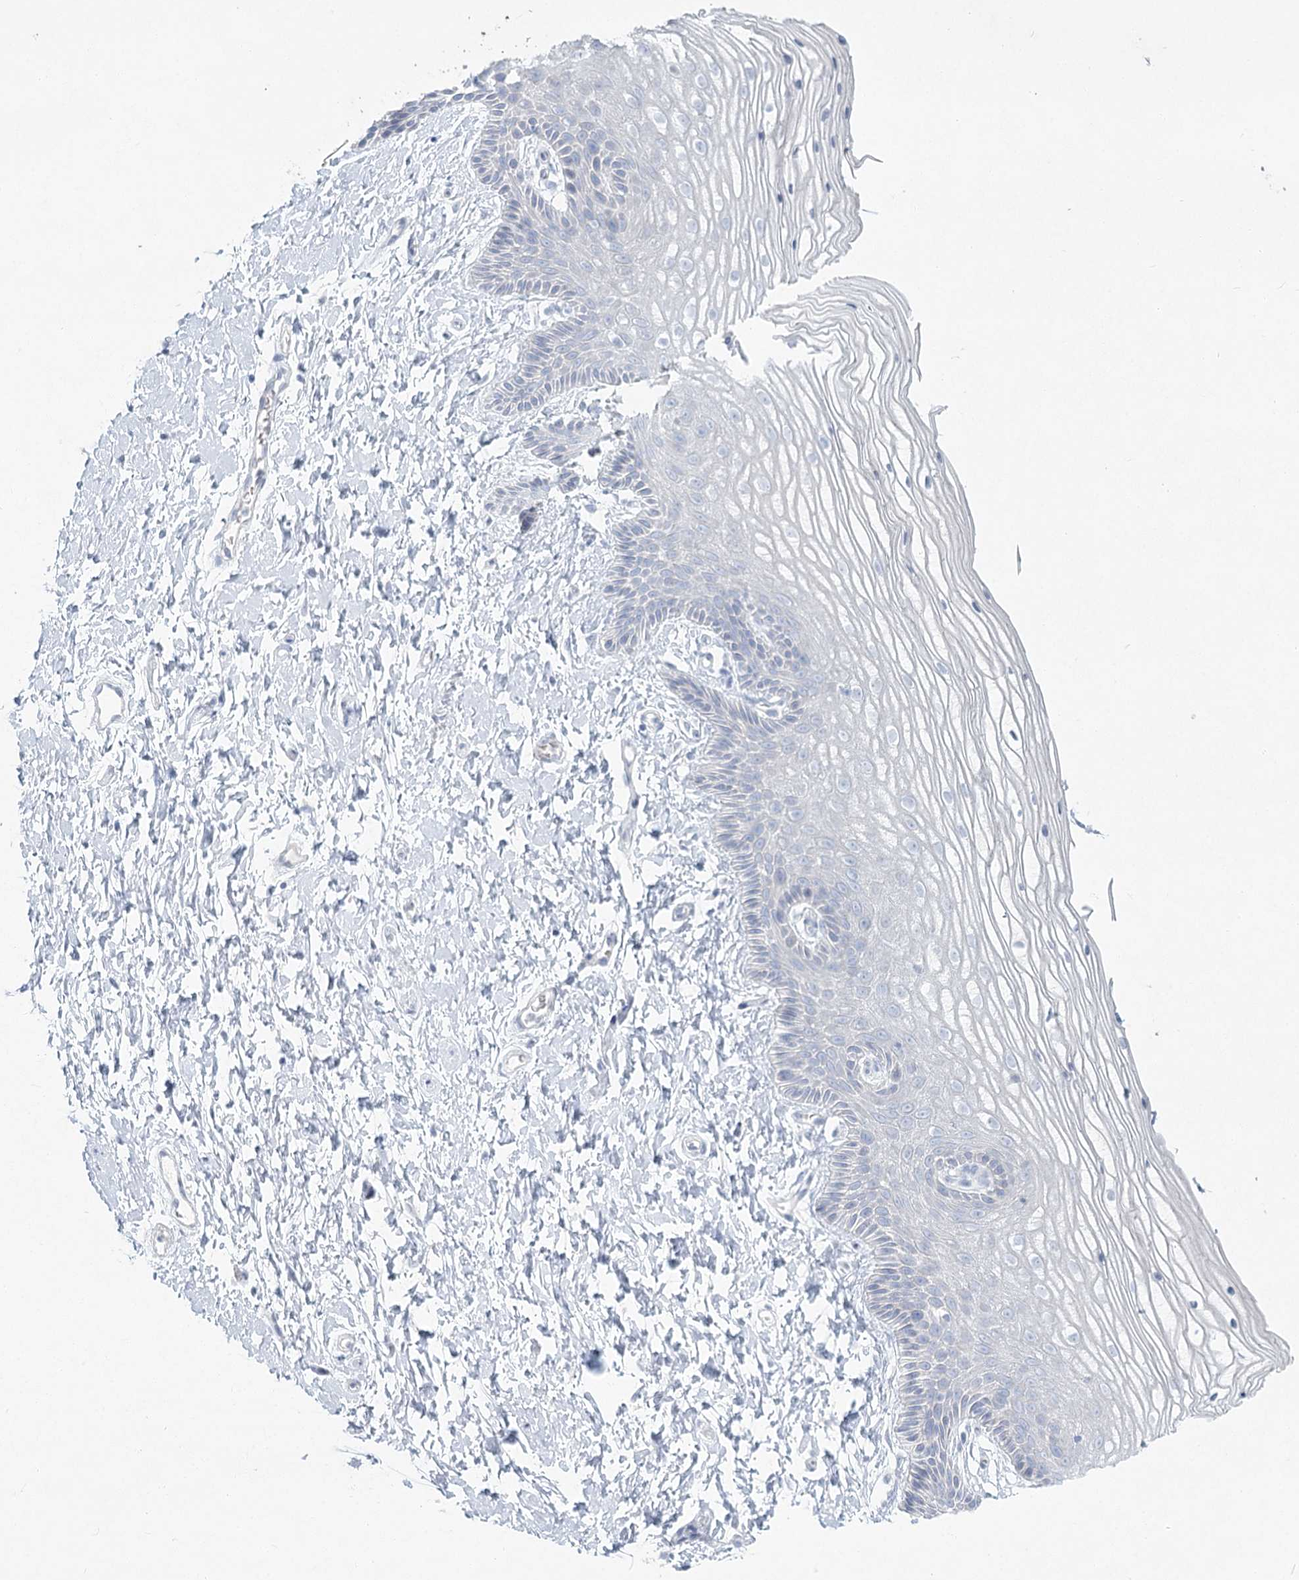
{"staining": {"intensity": "negative", "quantity": "none", "location": "none"}, "tissue": "vagina", "cell_type": "Squamous epithelial cells", "image_type": "normal", "snomed": [{"axis": "morphology", "description": "Normal tissue, NOS"}, {"axis": "topography", "description": "Vagina"}, {"axis": "topography", "description": "Cervix"}], "caption": "This is an IHC photomicrograph of benign vagina. There is no staining in squamous epithelial cells.", "gene": "LRP2BP", "patient": {"sex": "female", "age": 40}}